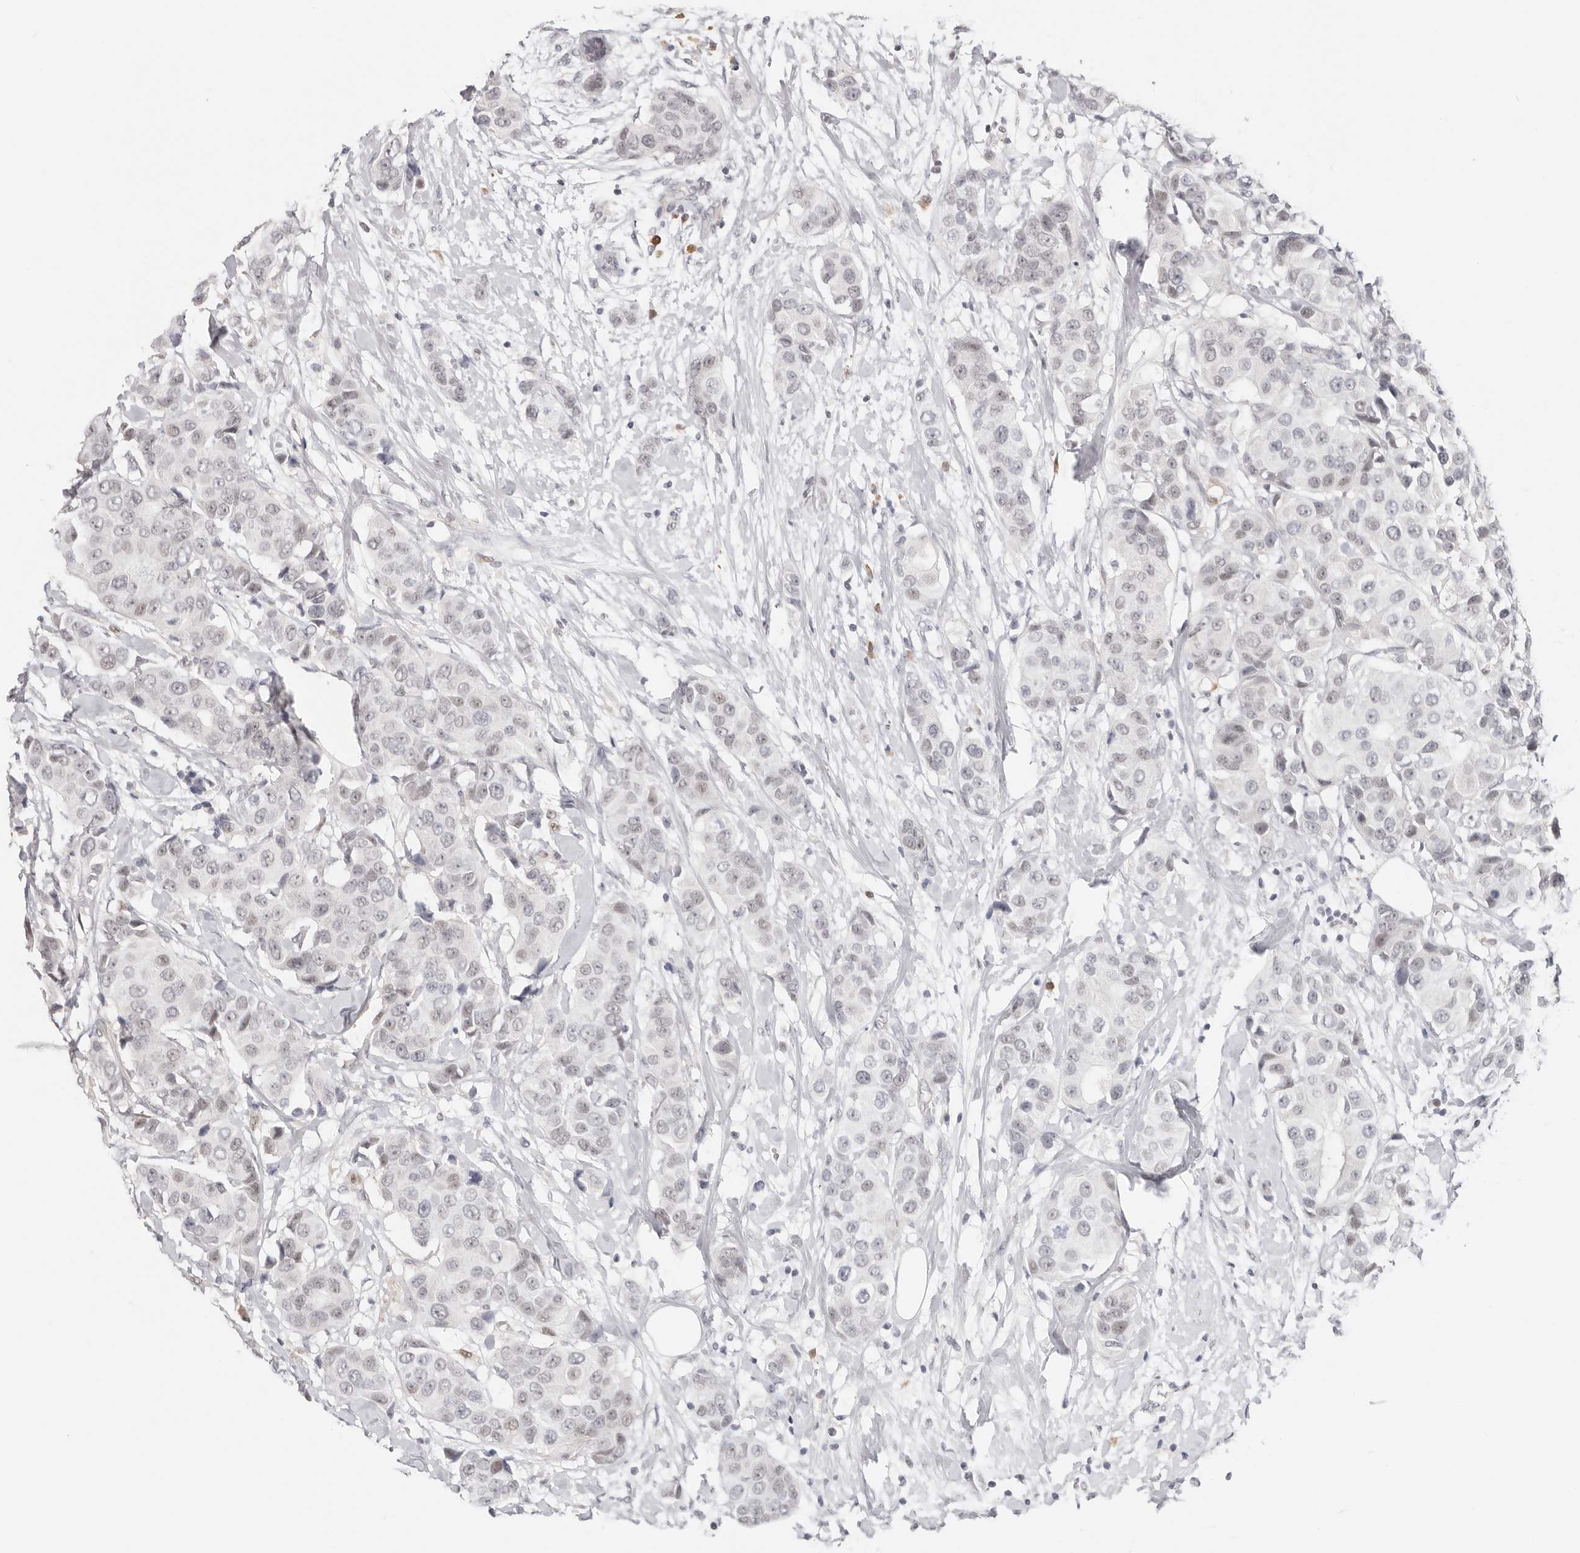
{"staining": {"intensity": "negative", "quantity": "none", "location": "none"}, "tissue": "breast cancer", "cell_type": "Tumor cells", "image_type": "cancer", "snomed": [{"axis": "morphology", "description": "Normal tissue, NOS"}, {"axis": "morphology", "description": "Duct carcinoma"}, {"axis": "topography", "description": "Breast"}], "caption": "This micrograph is of breast cancer stained with immunohistochemistry to label a protein in brown with the nuclei are counter-stained blue. There is no expression in tumor cells.", "gene": "LARP7", "patient": {"sex": "female", "age": 39}}